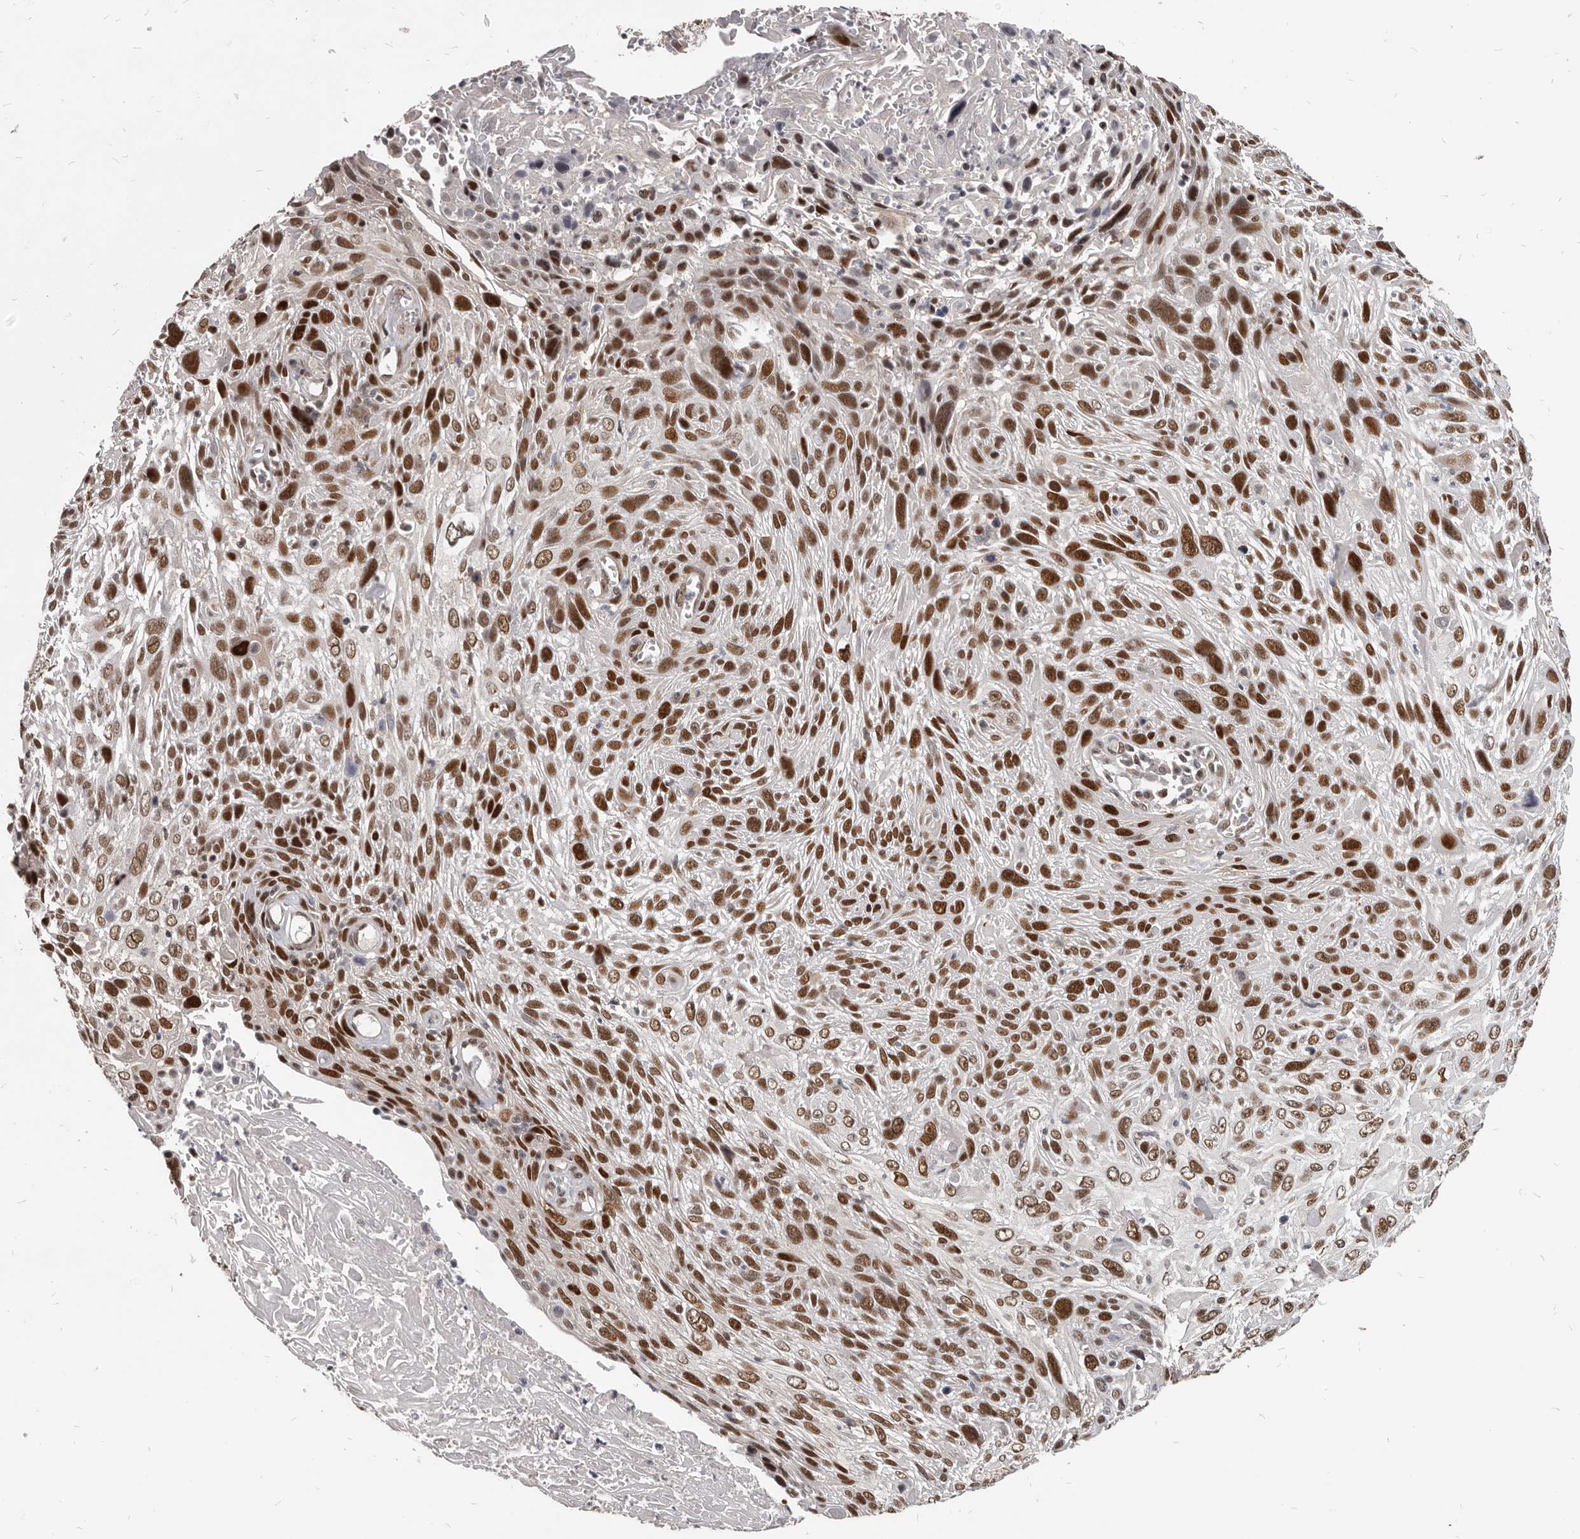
{"staining": {"intensity": "strong", "quantity": ">75%", "location": "nuclear"}, "tissue": "cervical cancer", "cell_type": "Tumor cells", "image_type": "cancer", "snomed": [{"axis": "morphology", "description": "Squamous cell carcinoma, NOS"}, {"axis": "topography", "description": "Cervix"}], "caption": "Protein staining reveals strong nuclear positivity in approximately >75% of tumor cells in squamous cell carcinoma (cervical).", "gene": "ATF5", "patient": {"sex": "female", "age": 51}}